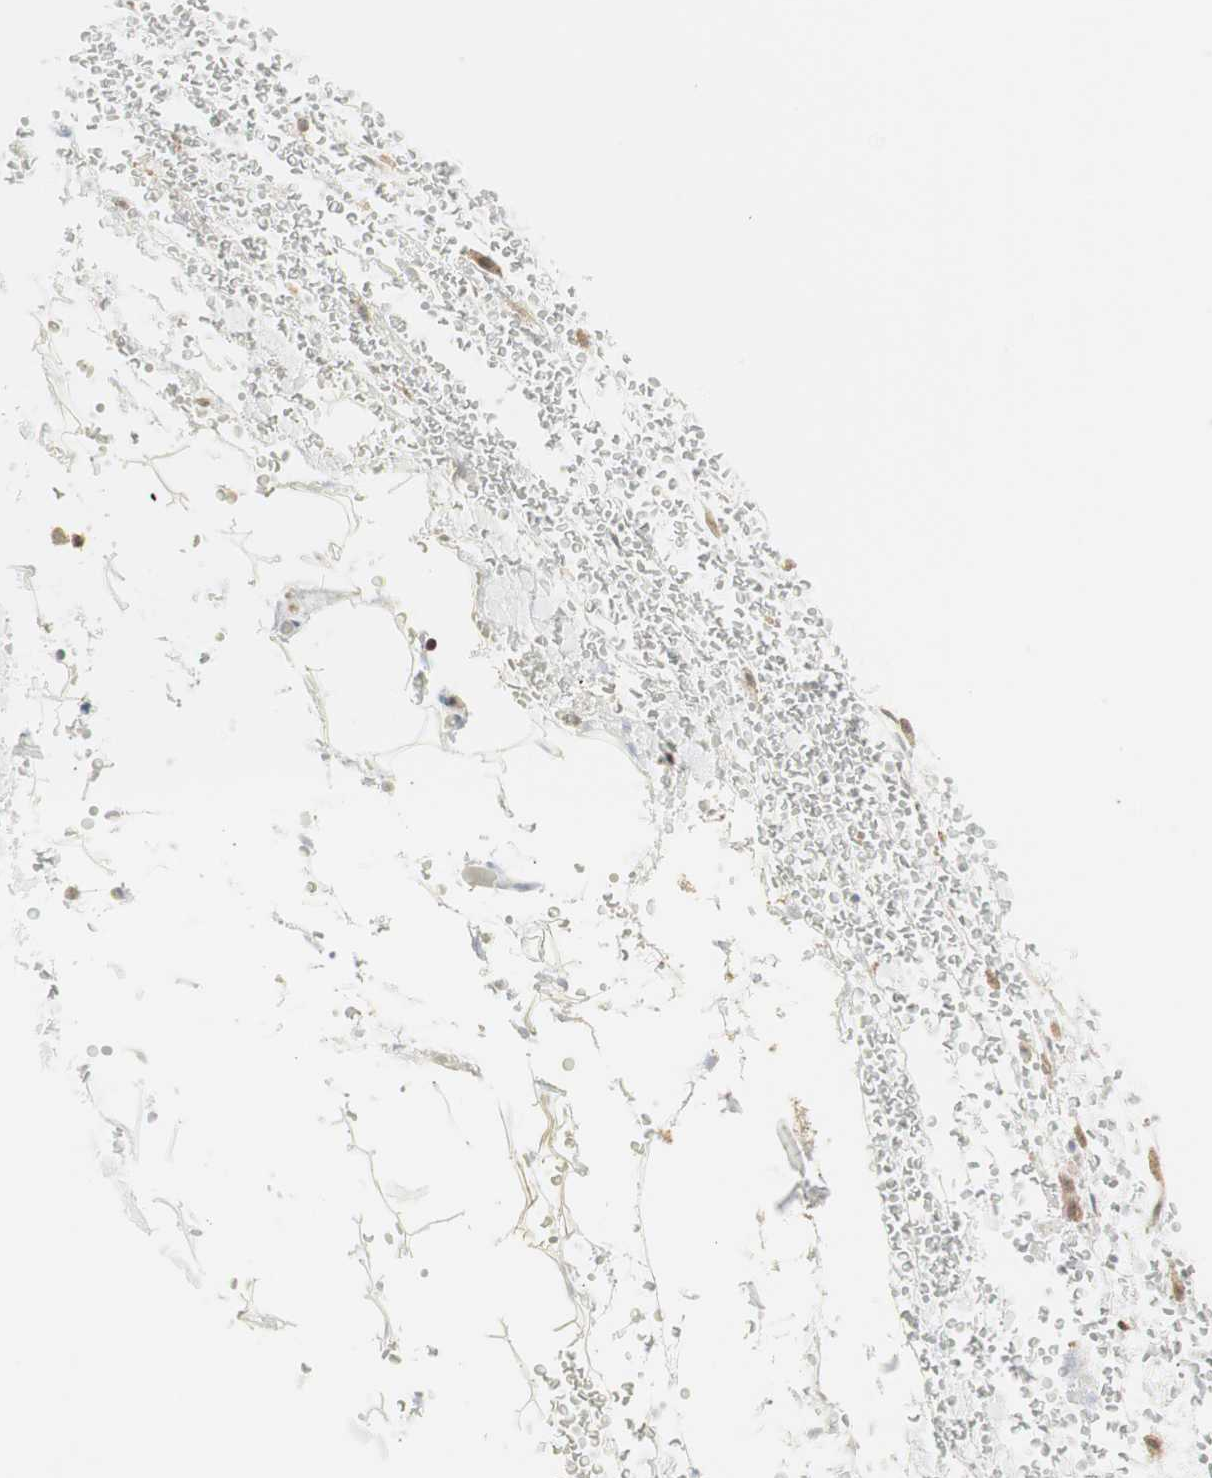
{"staining": {"intensity": "negative", "quantity": "none", "location": "none"}, "tissue": "adipose tissue", "cell_type": "Adipocytes", "image_type": "normal", "snomed": [{"axis": "morphology", "description": "Normal tissue, NOS"}, {"axis": "morphology", "description": "Inflammation, NOS"}, {"axis": "topography", "description": "Breast"}], "caption": "Micrograph shows no significant protein positivity in adipocytes of benign adipose tissue.", "gene": "PPP1CA", "patient": {"sex": "female", "age": 65}}